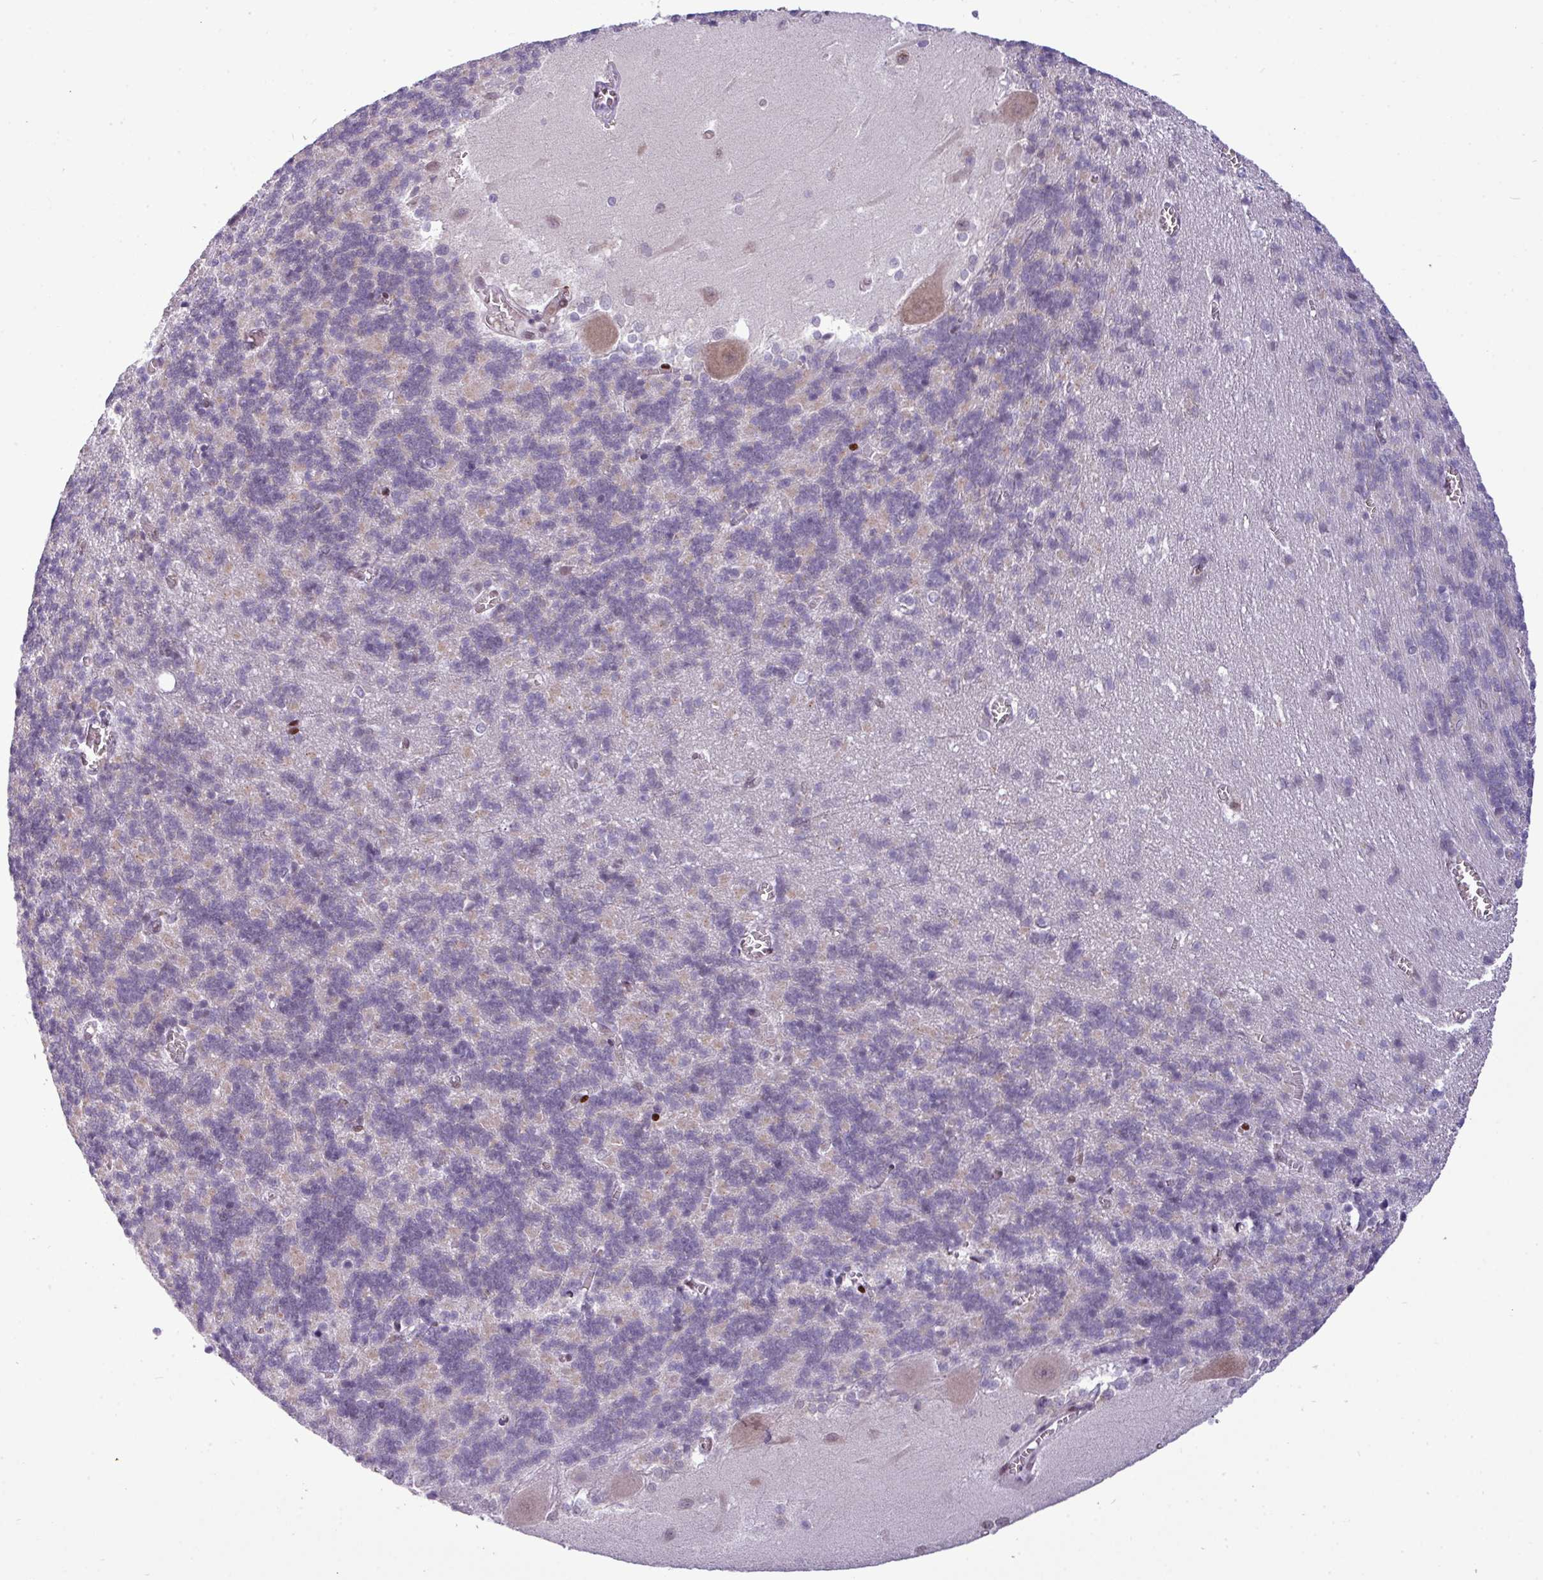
{"staining": {"intensity": "negative", "quantity": "none", "location": "none"}, "tissue": "cerebellum", "cell_type": "Cells in granular layer", "image_type": "normal", "snomed": [{"axis": "morphology", "description": "Normal tissue, NOS"}, {"axis": "topography", "description": "Cerebellum"}], "caption": "IHC of normal cerebellum shows no positivity in cells in granular layer.", "gene": "SLC66A2", "patient": {"sex": "male", "age": 37}}